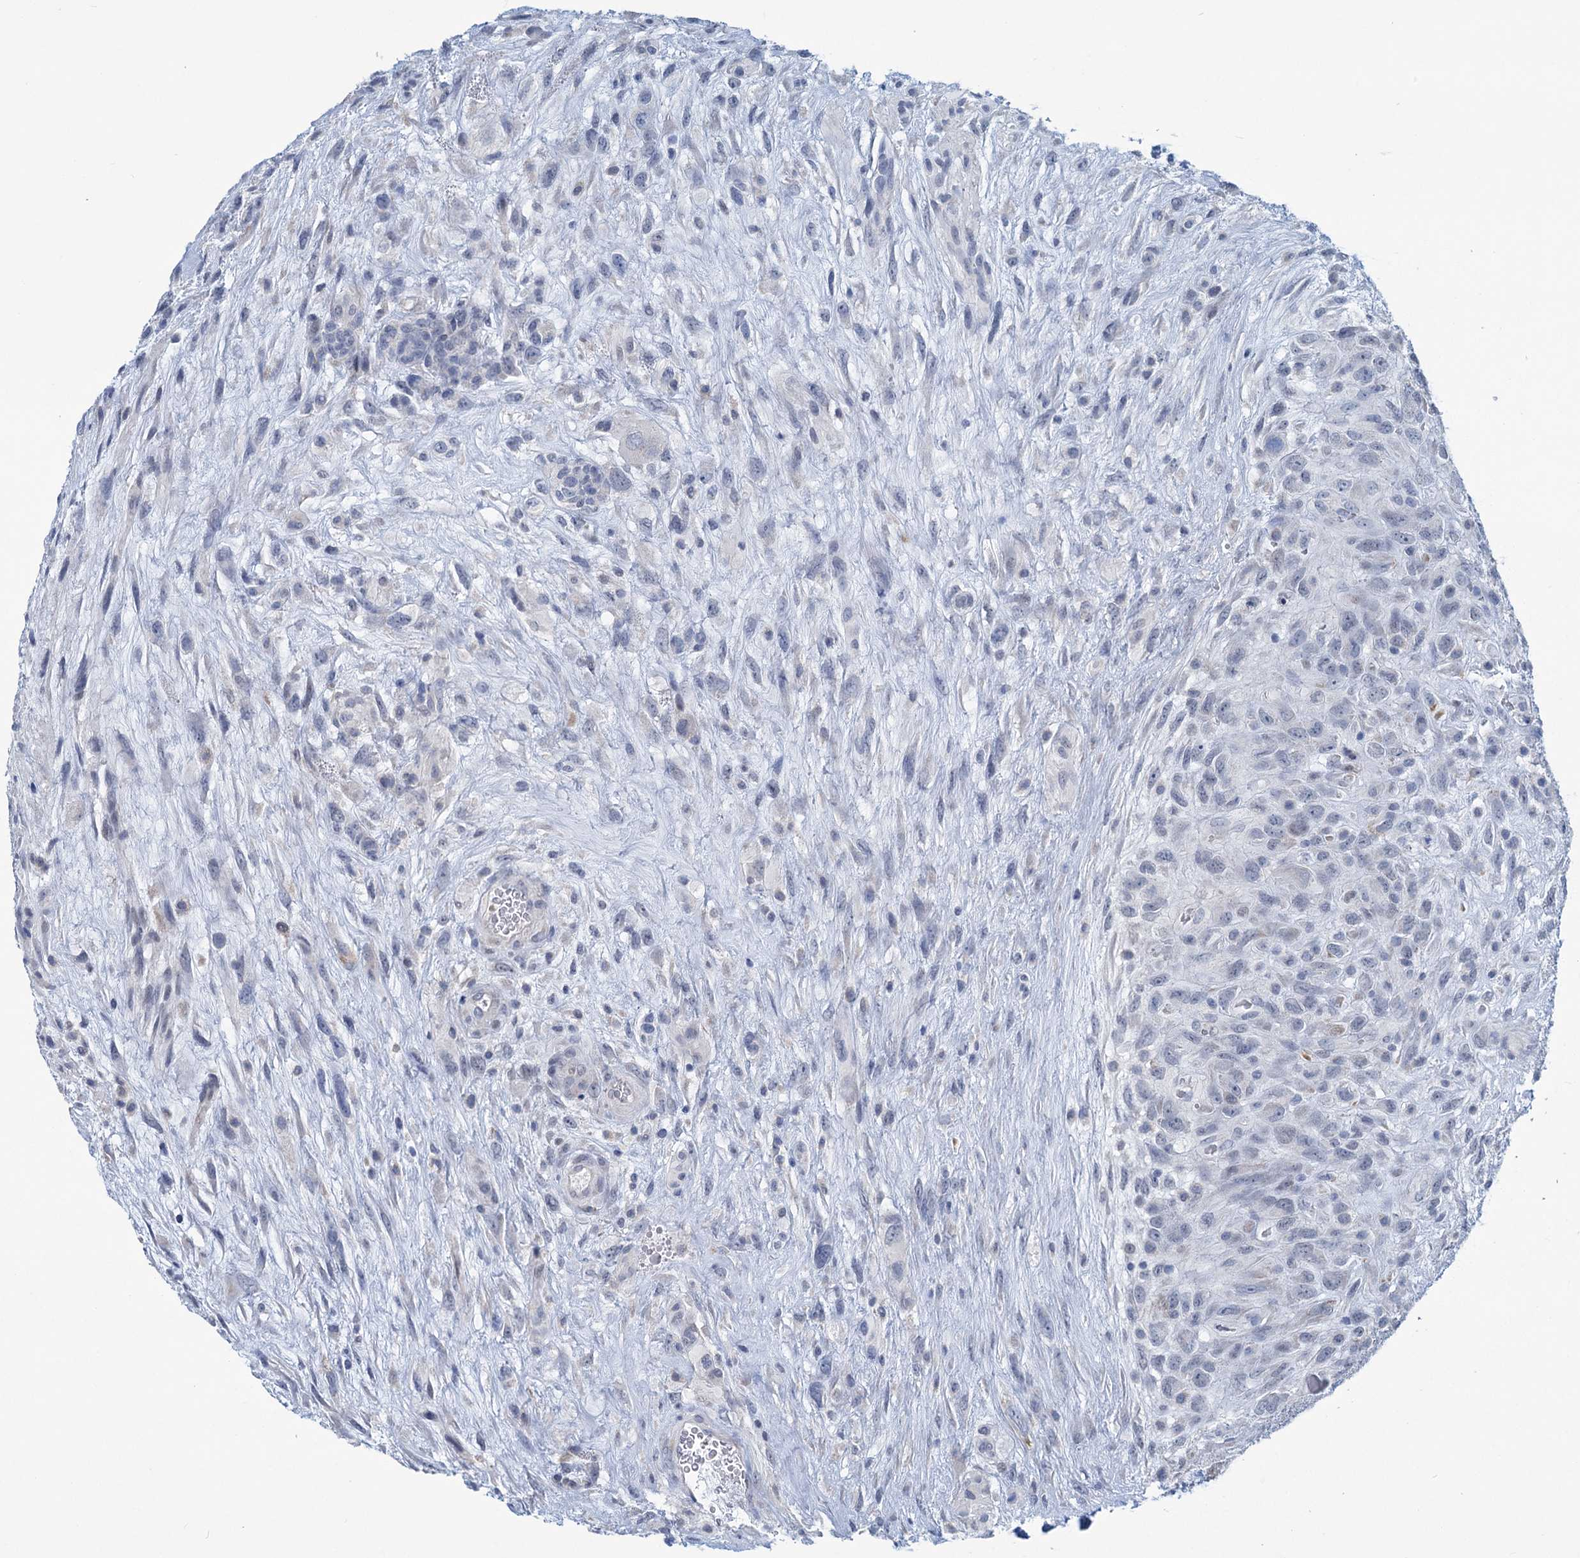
{"staining": {"intensity": "negative", "quantity": "none", "location": "none"}, "tissue": "glioma", "cell_type": "Tumor cells", "image_type": "cancer", "snomed": [{"axis": "morphology", "description": "Glioma, malignant, High grade"}, {"axis": "topography", "description": "Brain"}], "caption": "Immunohistochemical staining of human high-grade glioma (malignant) exhibits no significant expression in tumor cells. The staining was performed using DAB to visualize the protein expression in brown, while the nuclei were stained in blue with hematoxylin (Magnification: 20x).", "gene": "NEU3", "patient": {"sex": "male", "age": 61}}